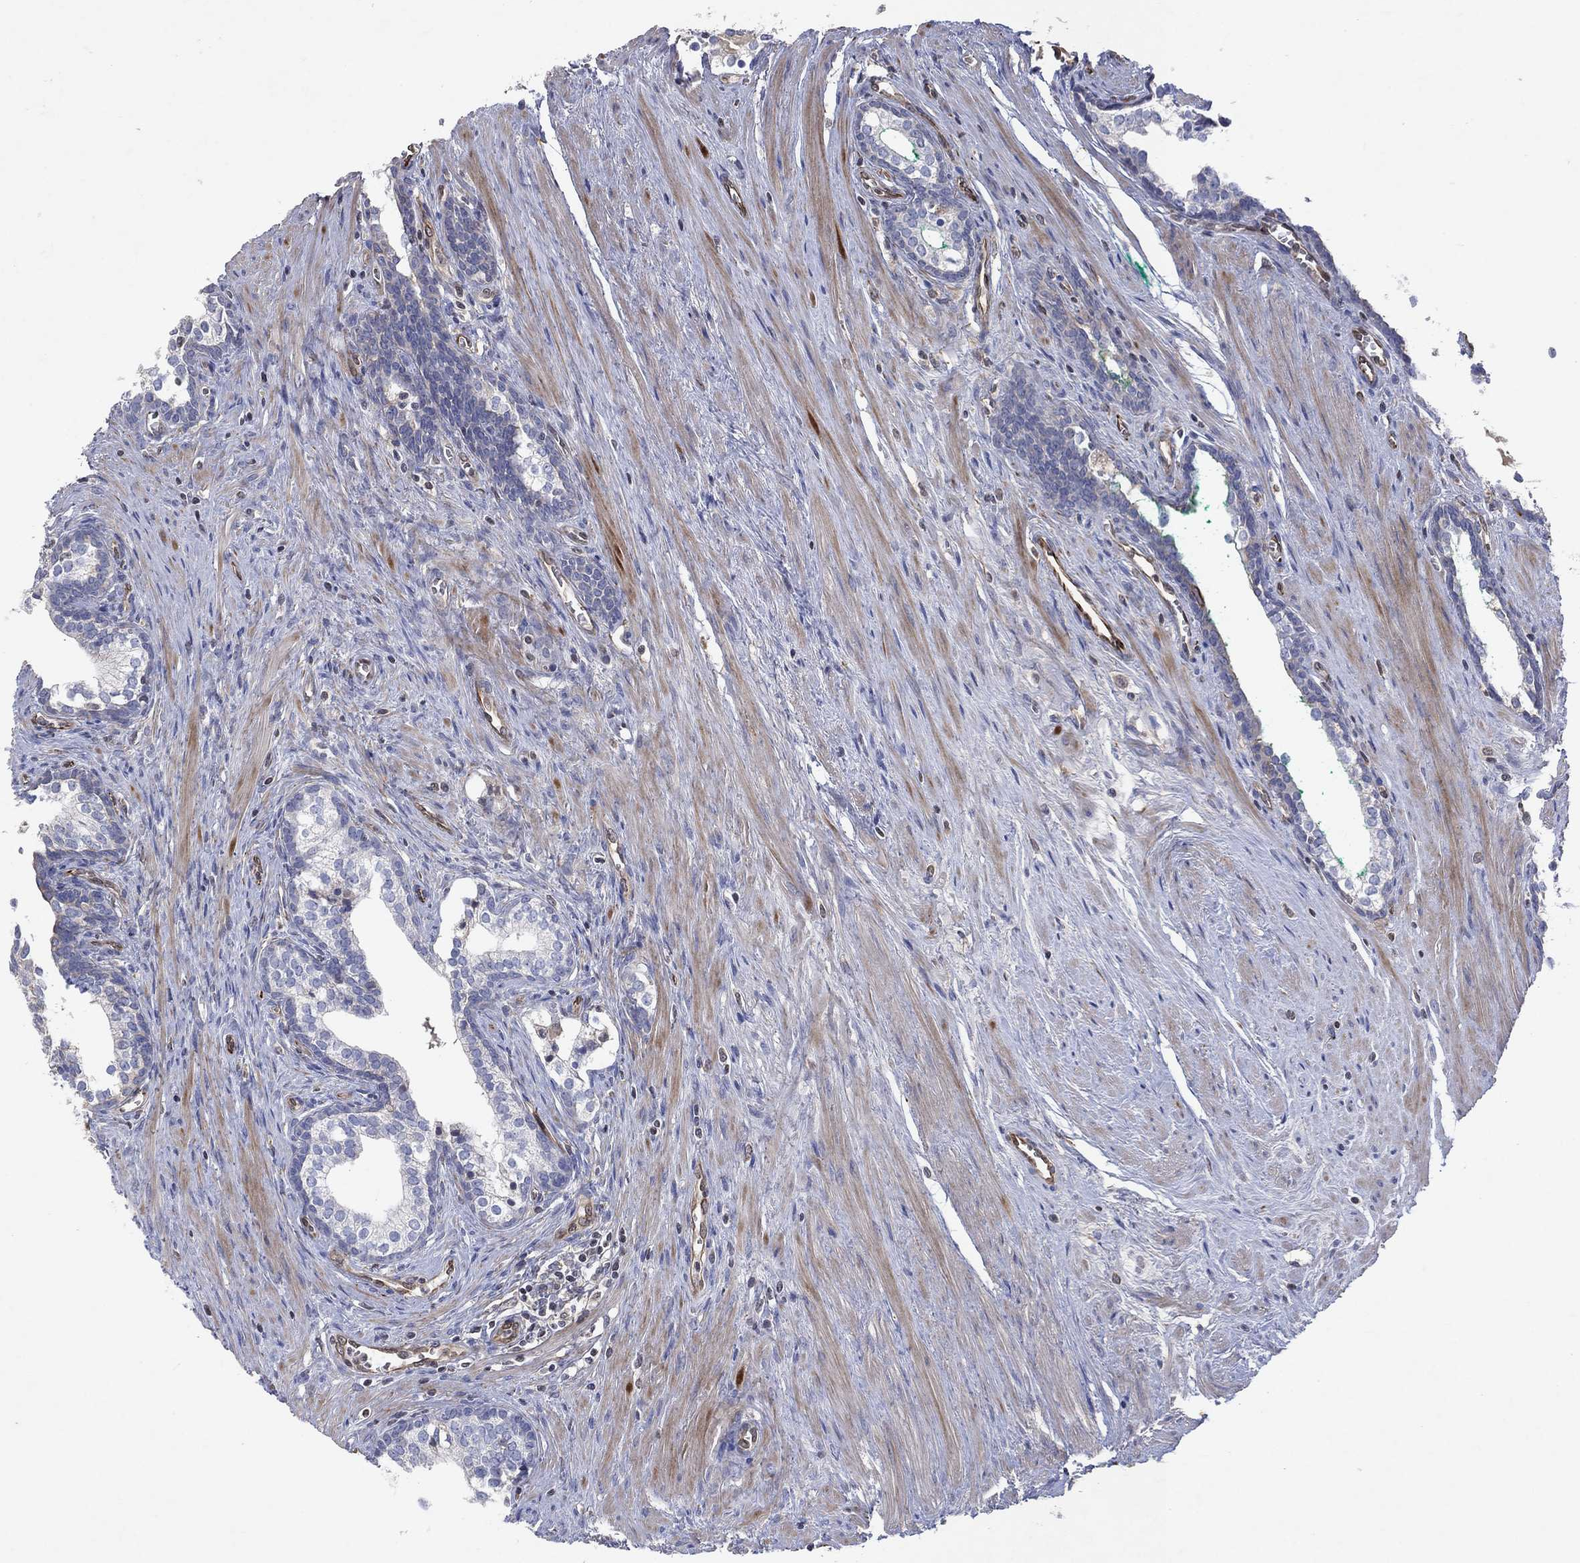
{"staining": {"intensity": "negative", "quantity": "none", "location": "none"}, "tissue": "prostate cancer", "cell_type": "Tumor cells", "image_type": "cancer", "snomed": [{"axis": "morphology", "description": "Adenocarcinoma, NOS"}, {"axis": "morphology", "description": "Adenocarcinoma, High grade"}, {"axis": "topography", "description": "Prostate"}], "caption": "Photomicrograph shows no significant protein expression in tumor cells of prostate cancer (adenocarcinoma).", "gene": "FLI1", "patient": {"sex": "male", "age": 61}}